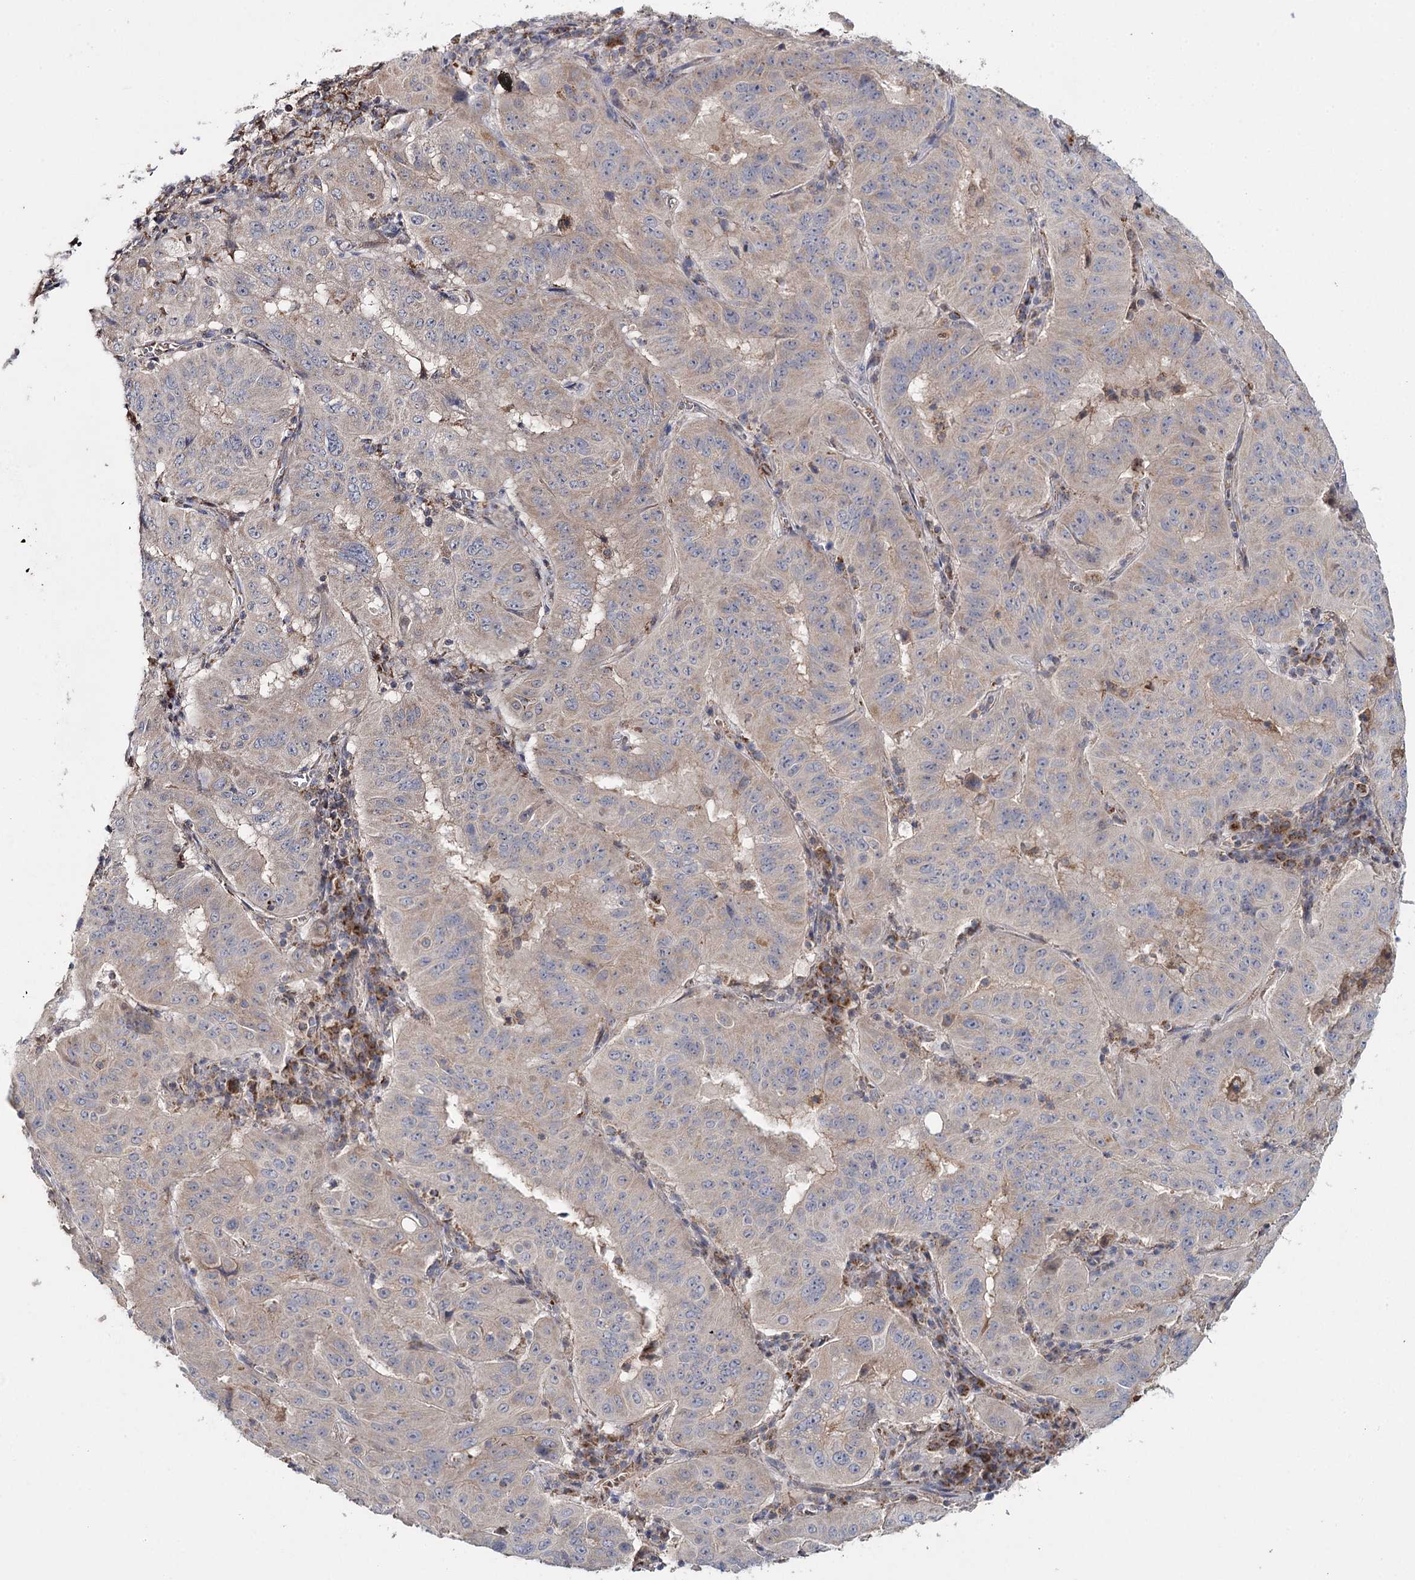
{"staining": {"intensity": "weak", "quantity": "<25%", "location": "cytoplasmic/membranous"}, "tissue": "pancreatic cancer", "cell_type": "Tumor cells", "image_type": "cancer", "snomed": [{"axis": "morphology", "description": "Adenocarcinoma, NOS"}, {"axis": "topography", "description": "Pancreas"}], "caption": "A photomicrograph of human pancreatic adenocarcinoma is negative for staining in tumor cells. (Stains: DAB (3,3'-diaminobenzidine) IHC with hematoxylin counter stain, Microscopy: brightfield microscopy at high magnification).", "gene": "MRPL44", "patient": {"sex": "male", "age": 63}}